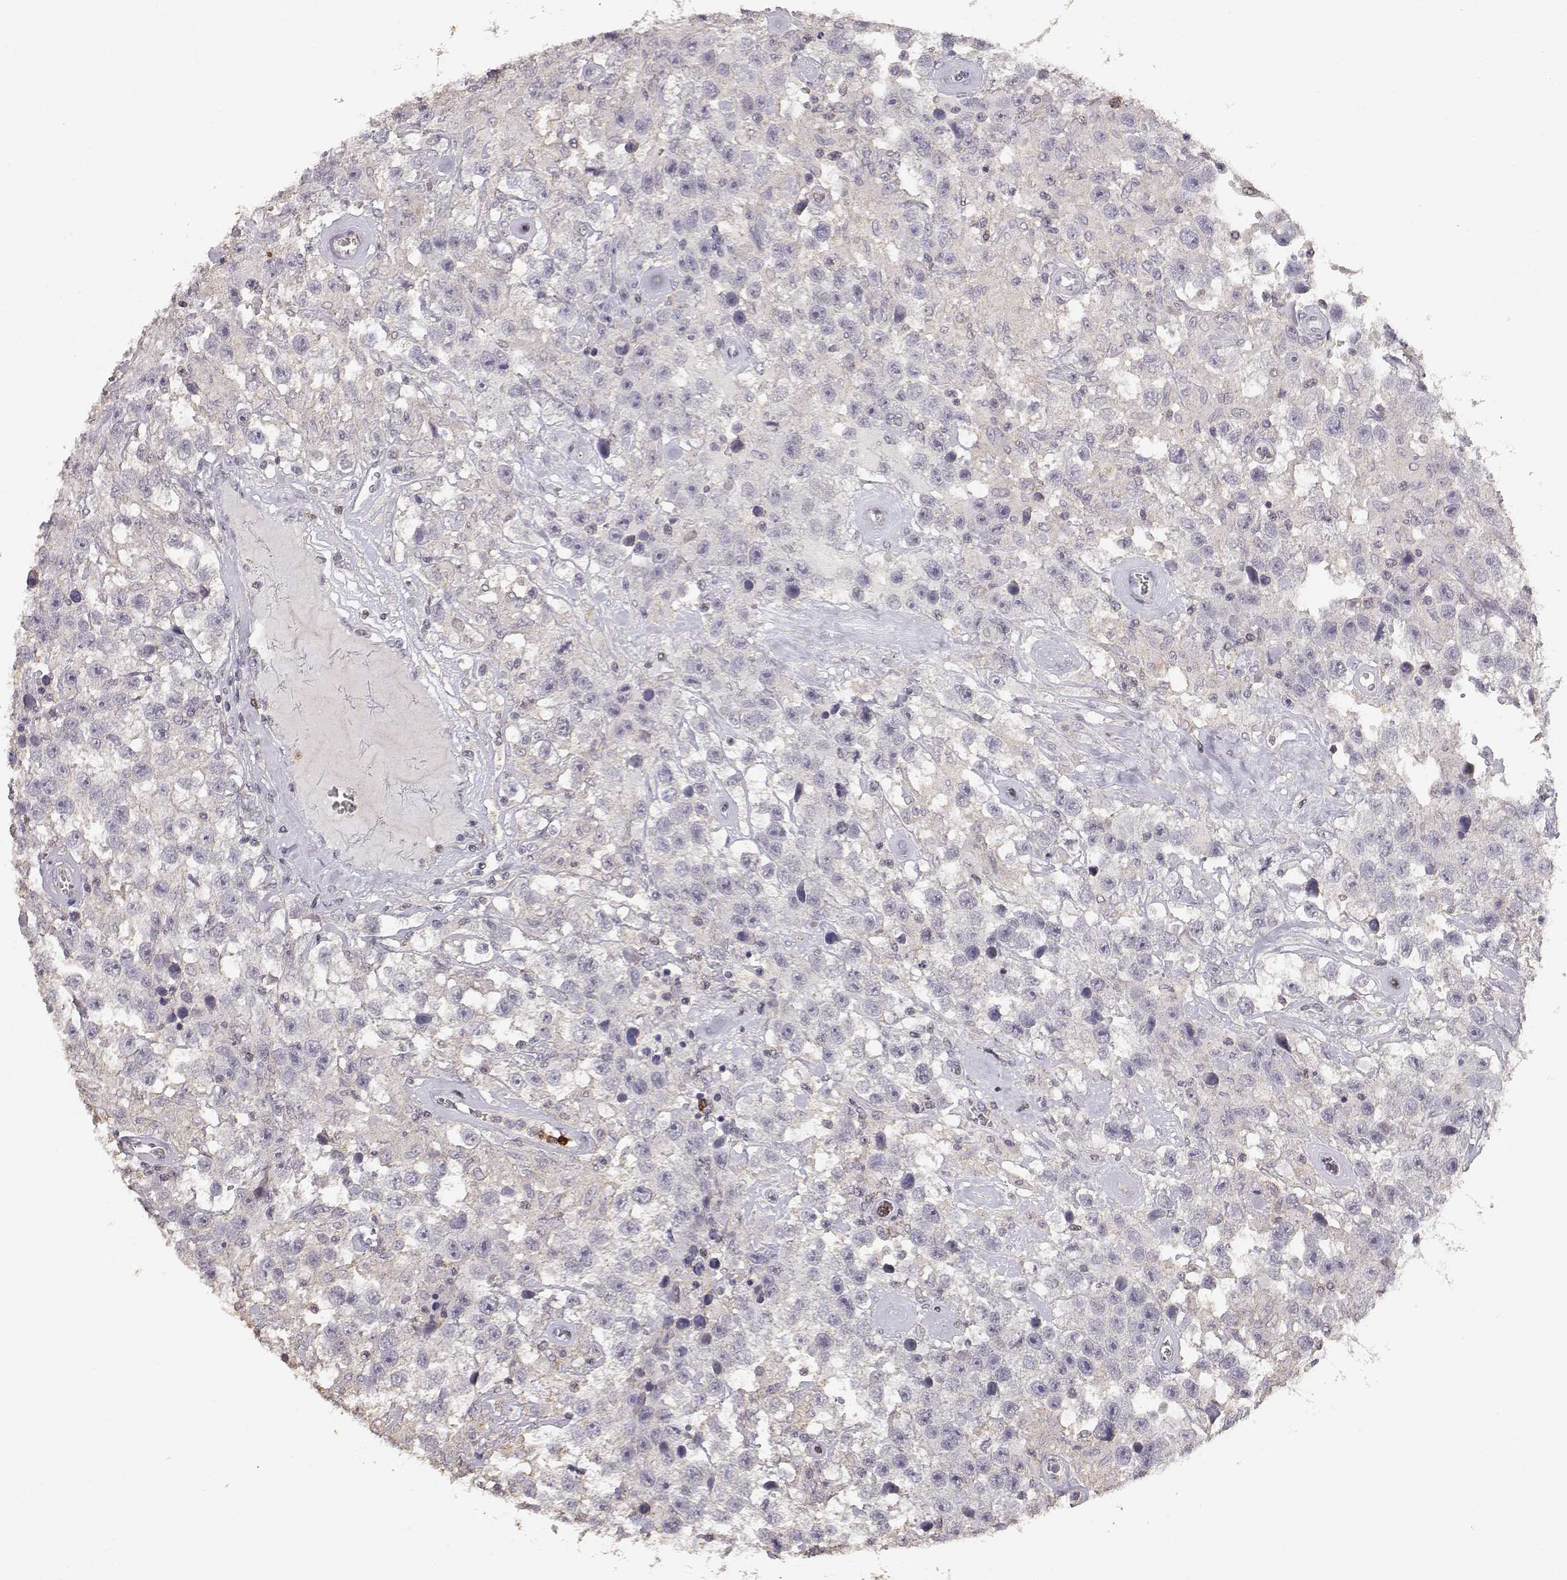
{"staining": {"intensity": "negative", "quantity": "none", "location": "none"}, "tissue": "testis cancer", "cell_type": "Tumor cells", "image_type": "cancer", "snomed": [{"axis": "morphology", "description": "Seminoma, NOS"}, {"axis": "topography", "description": "Testis"}], "caption": "Tumor cells are negative for protein expression in human testis seminoma.", "gene": "TNFRSF10C", "patient": {"sex": "male", "age": 43}}